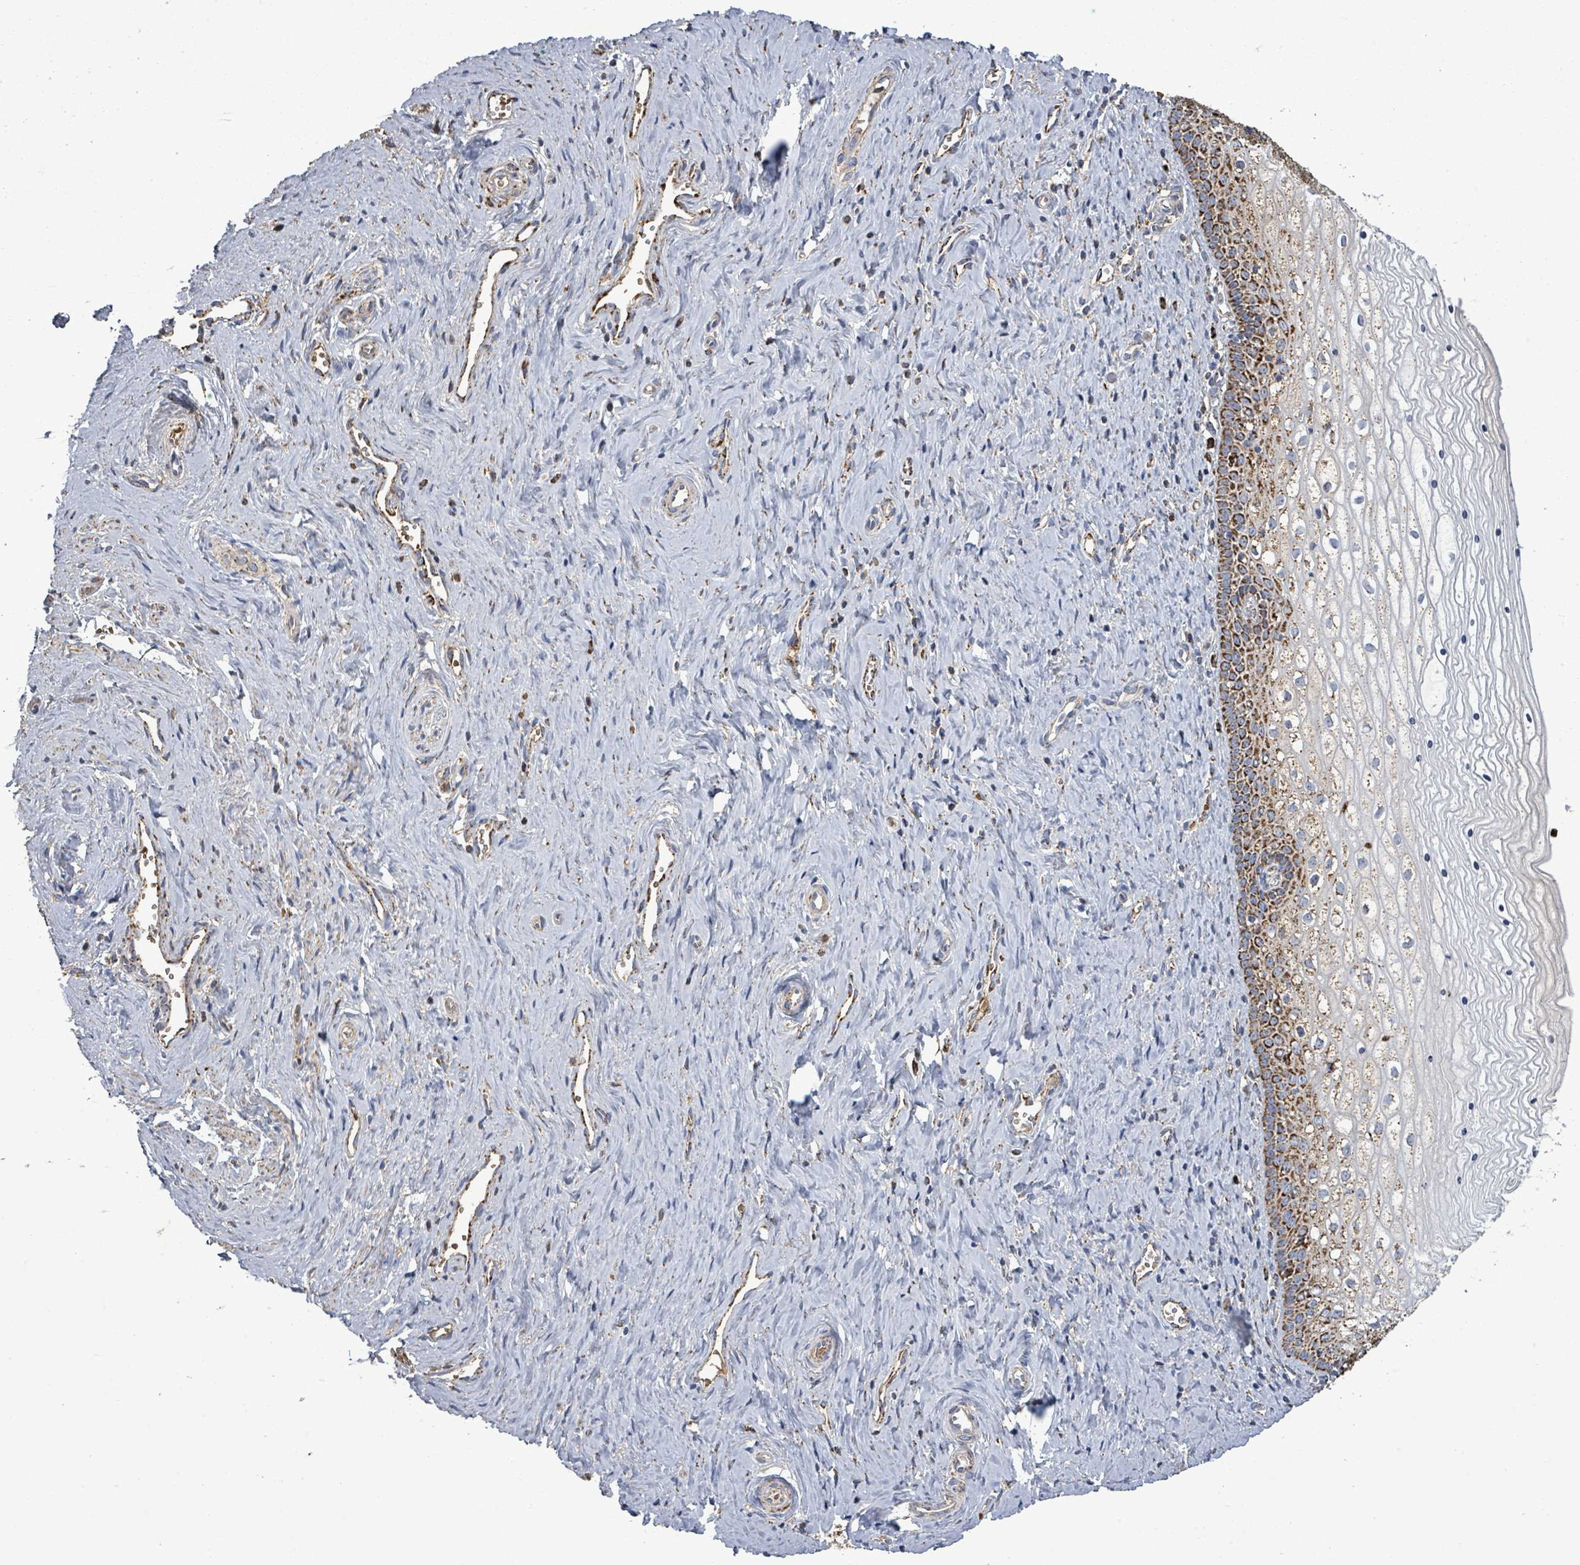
{"staining": {"intensity": "strong", "quantity": "25%-75%", "location": "cytoplasmic/membranous"}, "tissue": "vagina", "cell_type": "Squamous epithelial cells", "image_type": "normal", "snomed": [{"axis": "morphology", "description": "Normal tissue, NOS"}, {"axis": "topography", "description": "Vagina"}], "caption": "Vagina stained with a brown dye reveals strong cytoplasmic/membranous positive staining in about 25%-75% of squamous epithelial cells.", "gene": "MTMR12", "patient": {"sex": "female", "age": 59}}